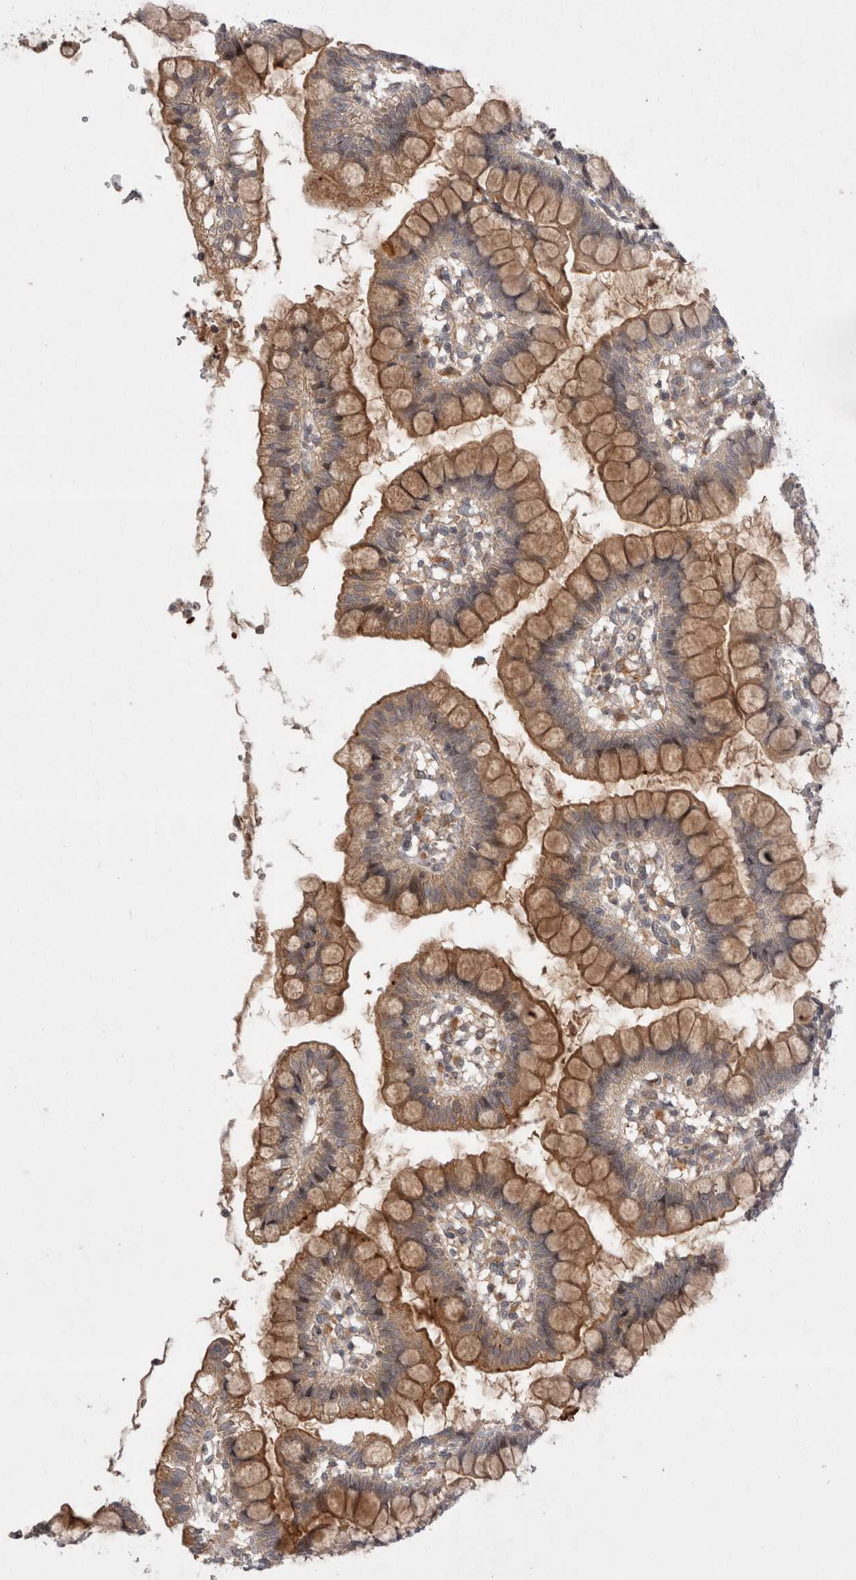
{"staining": {"intensity": "moderate", "quantity": ">75%", "location": "cytoplasmic/membranous"}, "tissue": "small intestine", "cell_type": "Glandular cells", "image_type": "normal", "snomed": [{"axis": "morphology", "description": "Normal tissue, NOS"}, {"axis": "morphology", "description": "Developmental malformation"}, {"axis": "topography", "description": "Small intestine"}], "caption": "Glandular cells reveal medium levels of moderate cytoplasmic/membranous positivity in approximately >75% of cells in benign small intestine. The protein is shown in brown color, while the nuclei are stained blue.", "gene": "PLEKHM1", "patient": {"sex": "male"}}